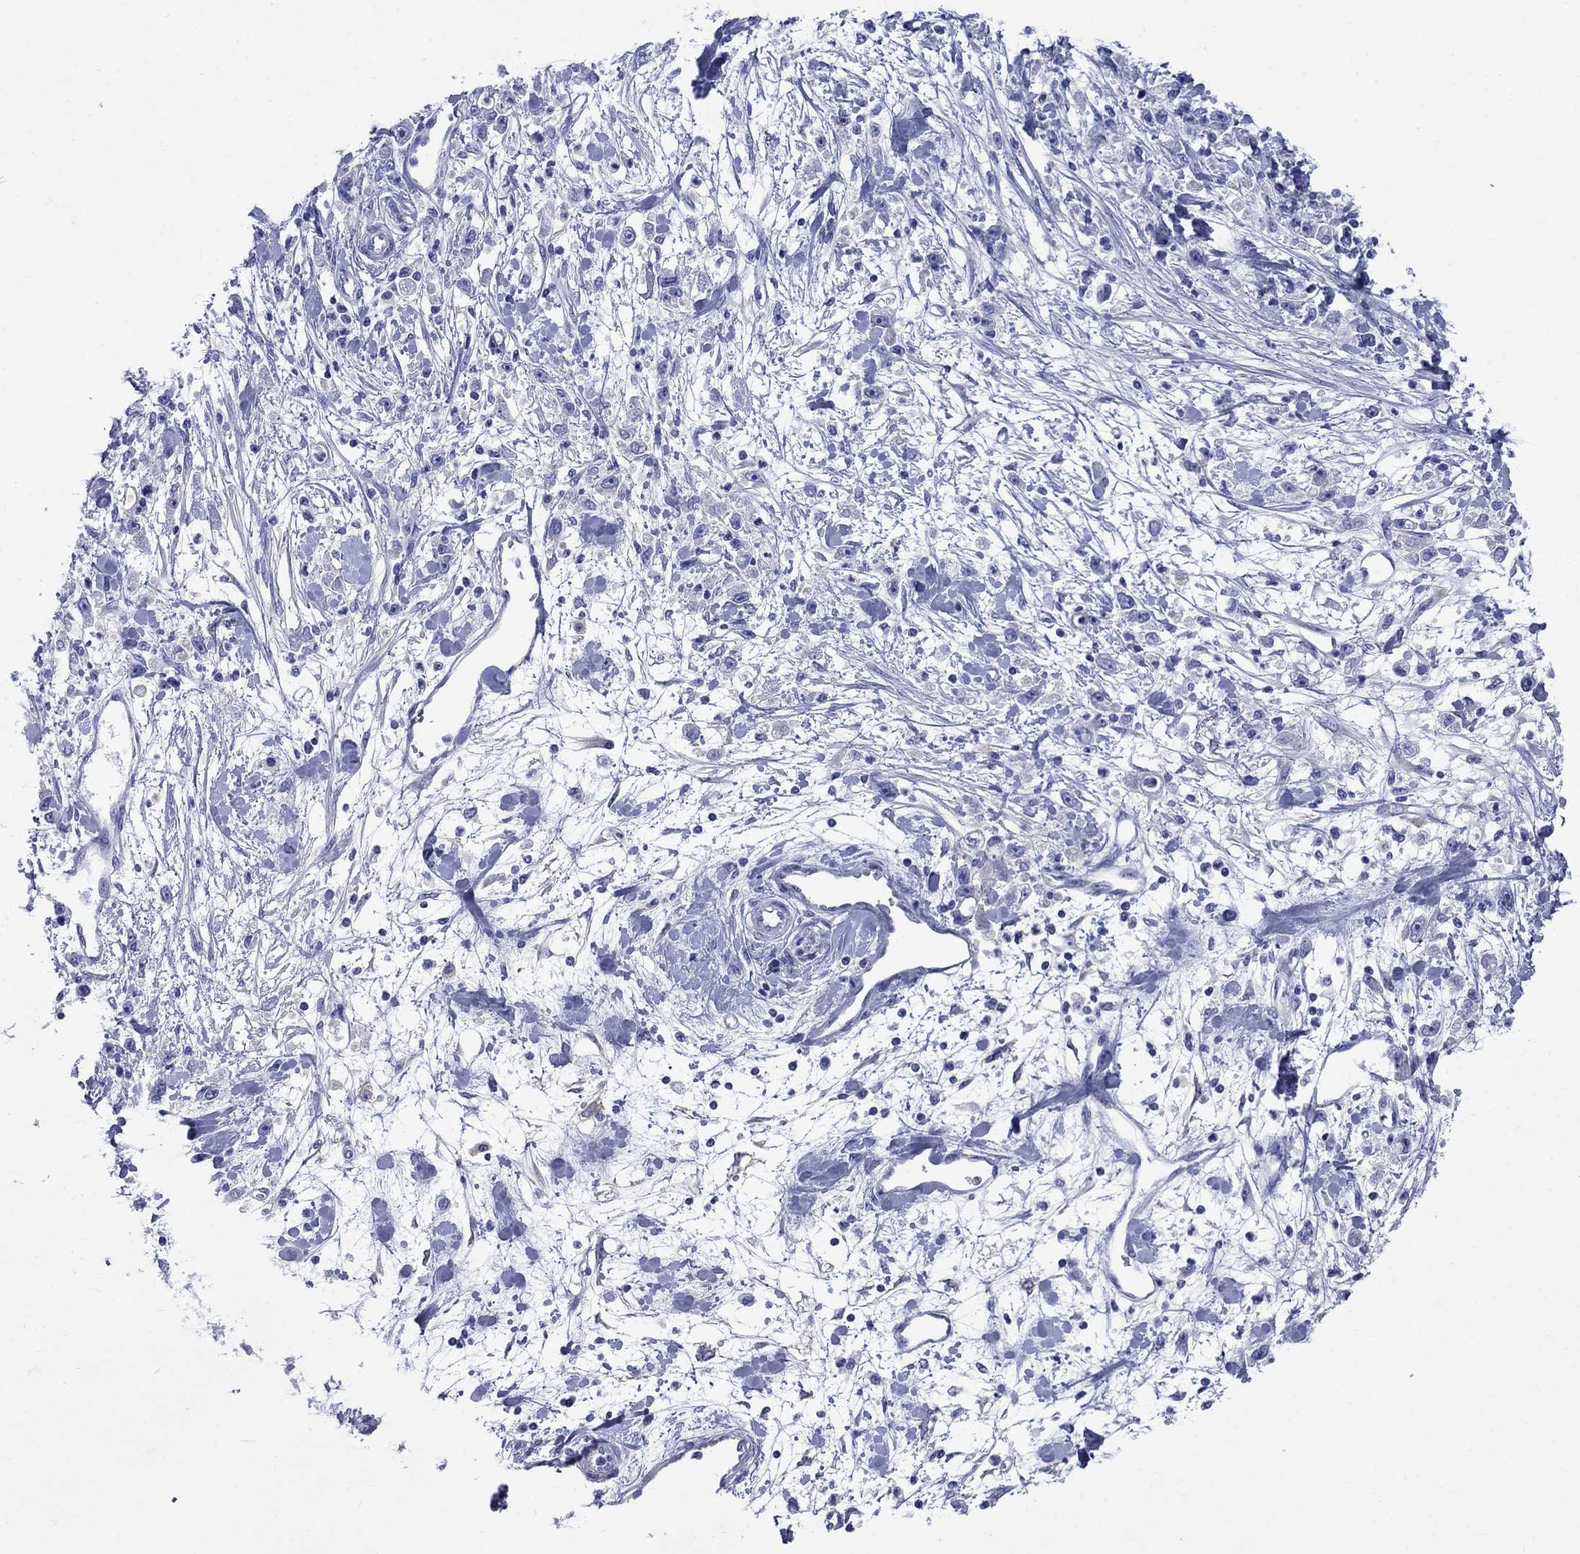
{"staining": {"intensity": "negative", "quantity": "none", "location": "none"}, "tissue": "stomach cancer", "cell_type": "Tumor cells", "image_type": "cancer", "snomed": [{"axis": "morphology", "description": "Adenocarcinoma, NOS"}, {"axis": "topography", "description": "Stomach"}], "caption": "Immunohistochemistry (IHC) of human stomach cancer shows no expression in tumor cells.", "gene": "SULT2B1", "patient": {"sex": "female", "age": 59}}